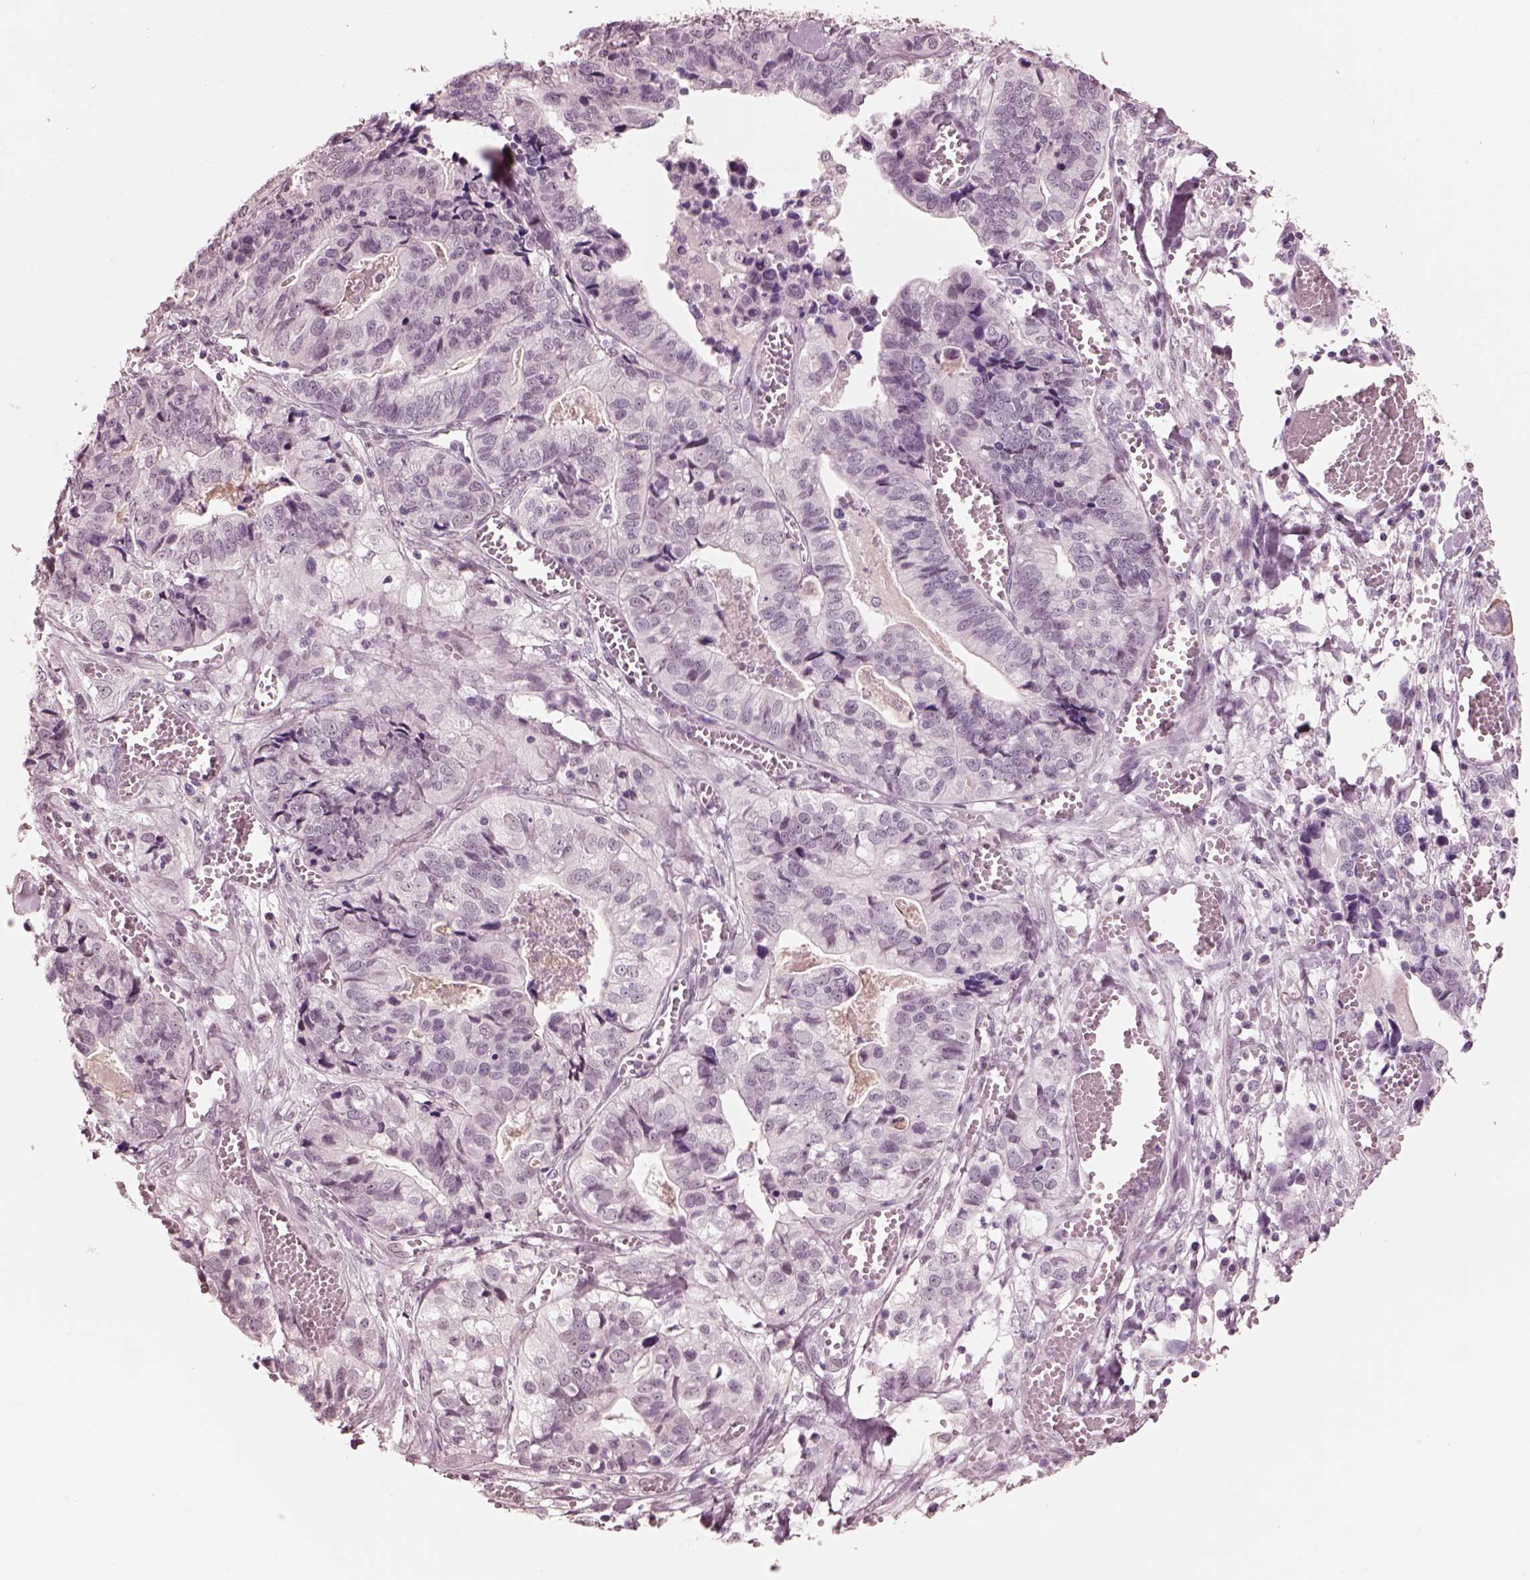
{"staining": {"intensity": "negative", "quantity": "none", "location": "none"}, "tissue": "stomach cancer", "cell_type": "Tumor cells", "image_type": "cancer", "snomed": [{"axis": "morphology", "description": "Adenocarcinoma, NOS"}, {"axis": "topography", "description": "Stomach, upper"}], "caption": "There is no significant positivity in tumor cells of stomach cancer. (DAB (3,3'-diaminobenzidine) immunohistochemistry, high magnification).", "gene": "GARIN4", "patient": {"sex": "female", "age": 67}}